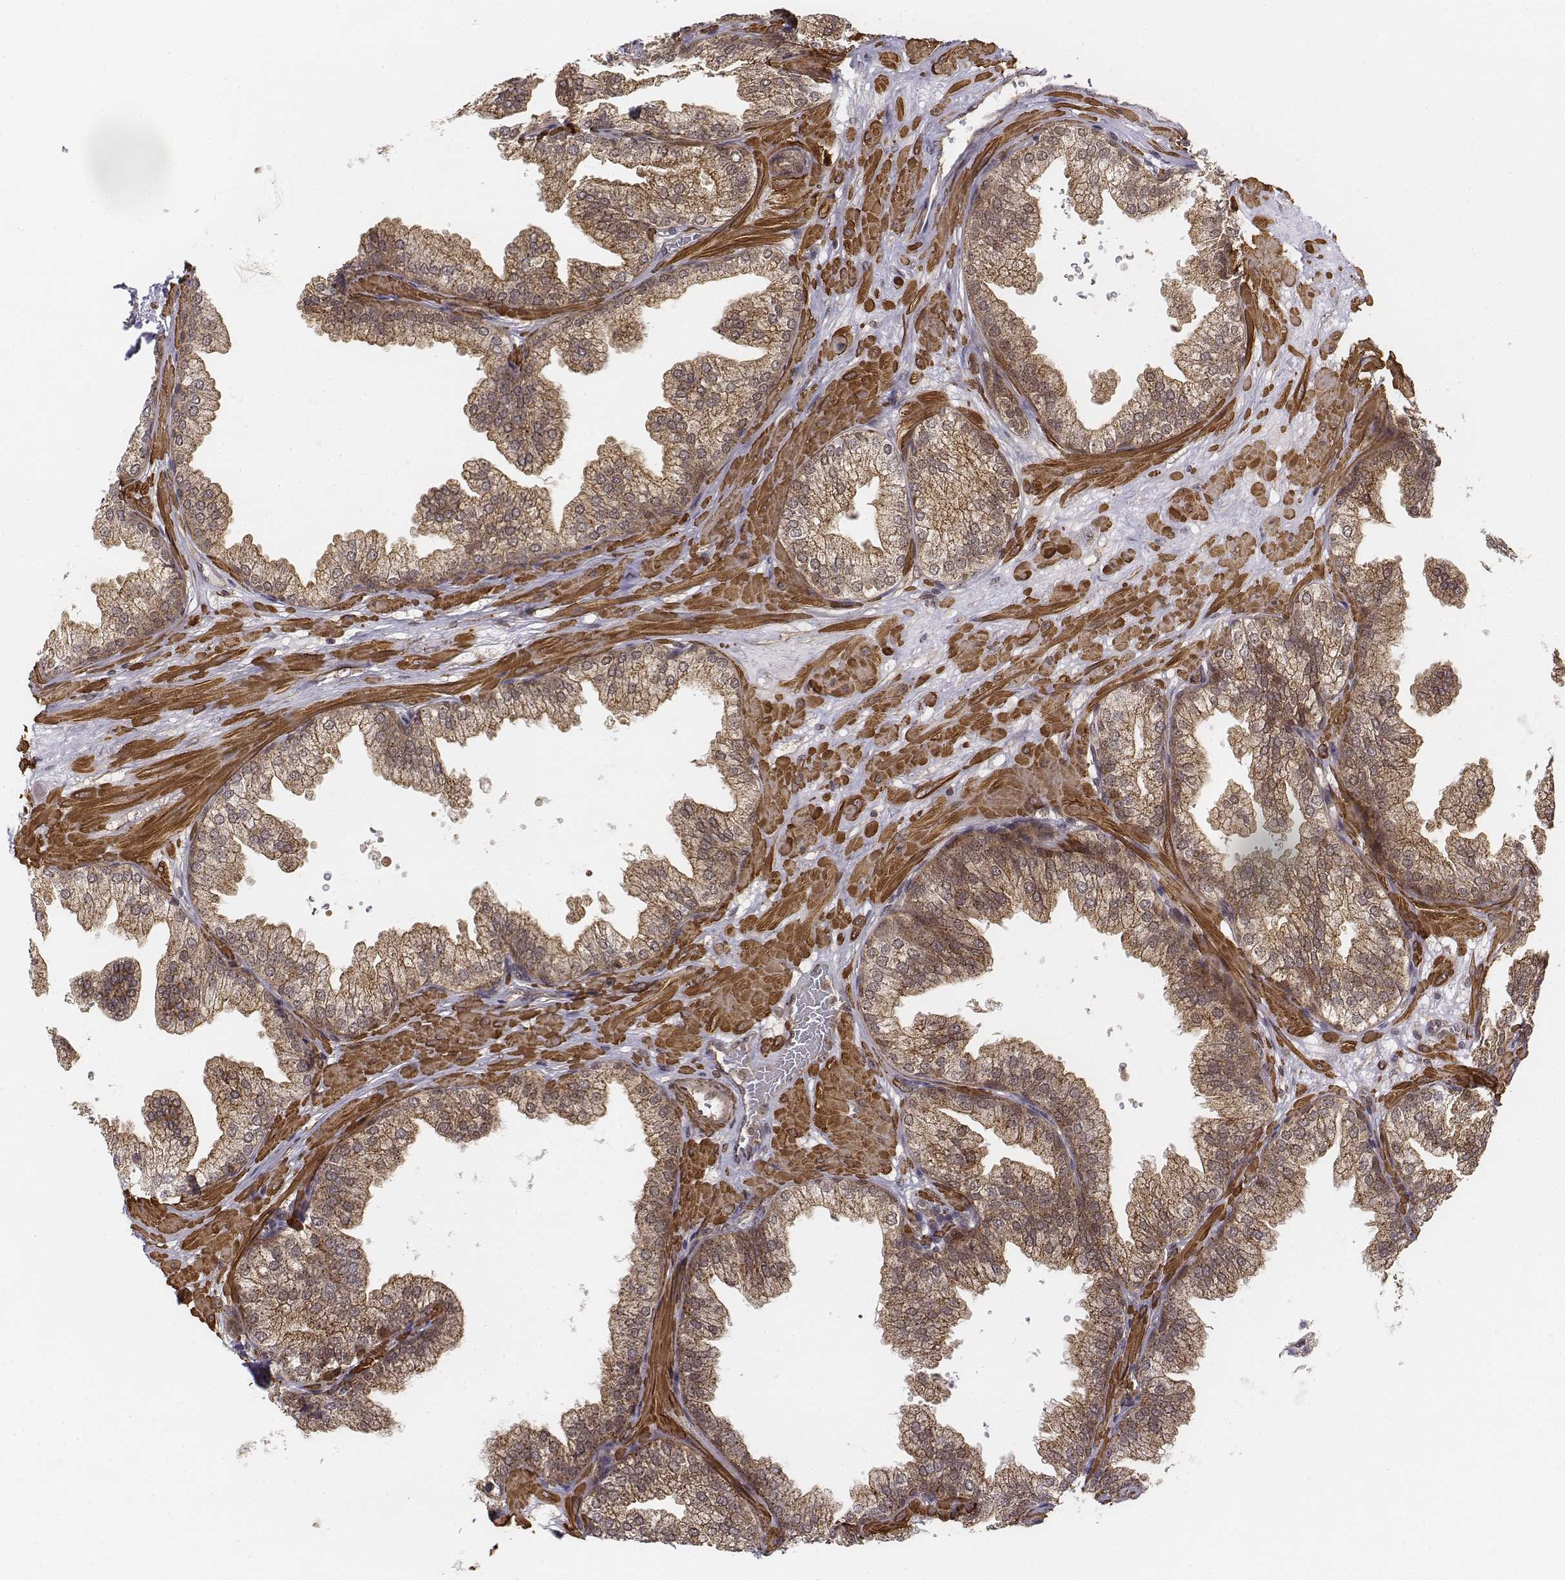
{"staining": {"intensity": "moderate", "quantity": ">75%", "location": "cytoplasmic/membranous"}, "tissue": "prostate", "cell_type": "Glandular cells", "image_type": "normal", "snomed": [{"axis": "morphology", "description": "Normal tissue, NOS"}, {"axis": "topography", "description": "Prostate"}], "caption": "Immunohistochemistry (IHC) photomicrograph of normal prostate: prostate stained using IHC displays medium levels of moderate protein expression localized specifically in the cytoplasmic/membranous of glandular cells, appearing as a cytoplasmic/membranous brown color.", "gene": "ZFYVE19", "patient": {"sex": "male", "age": 37}}